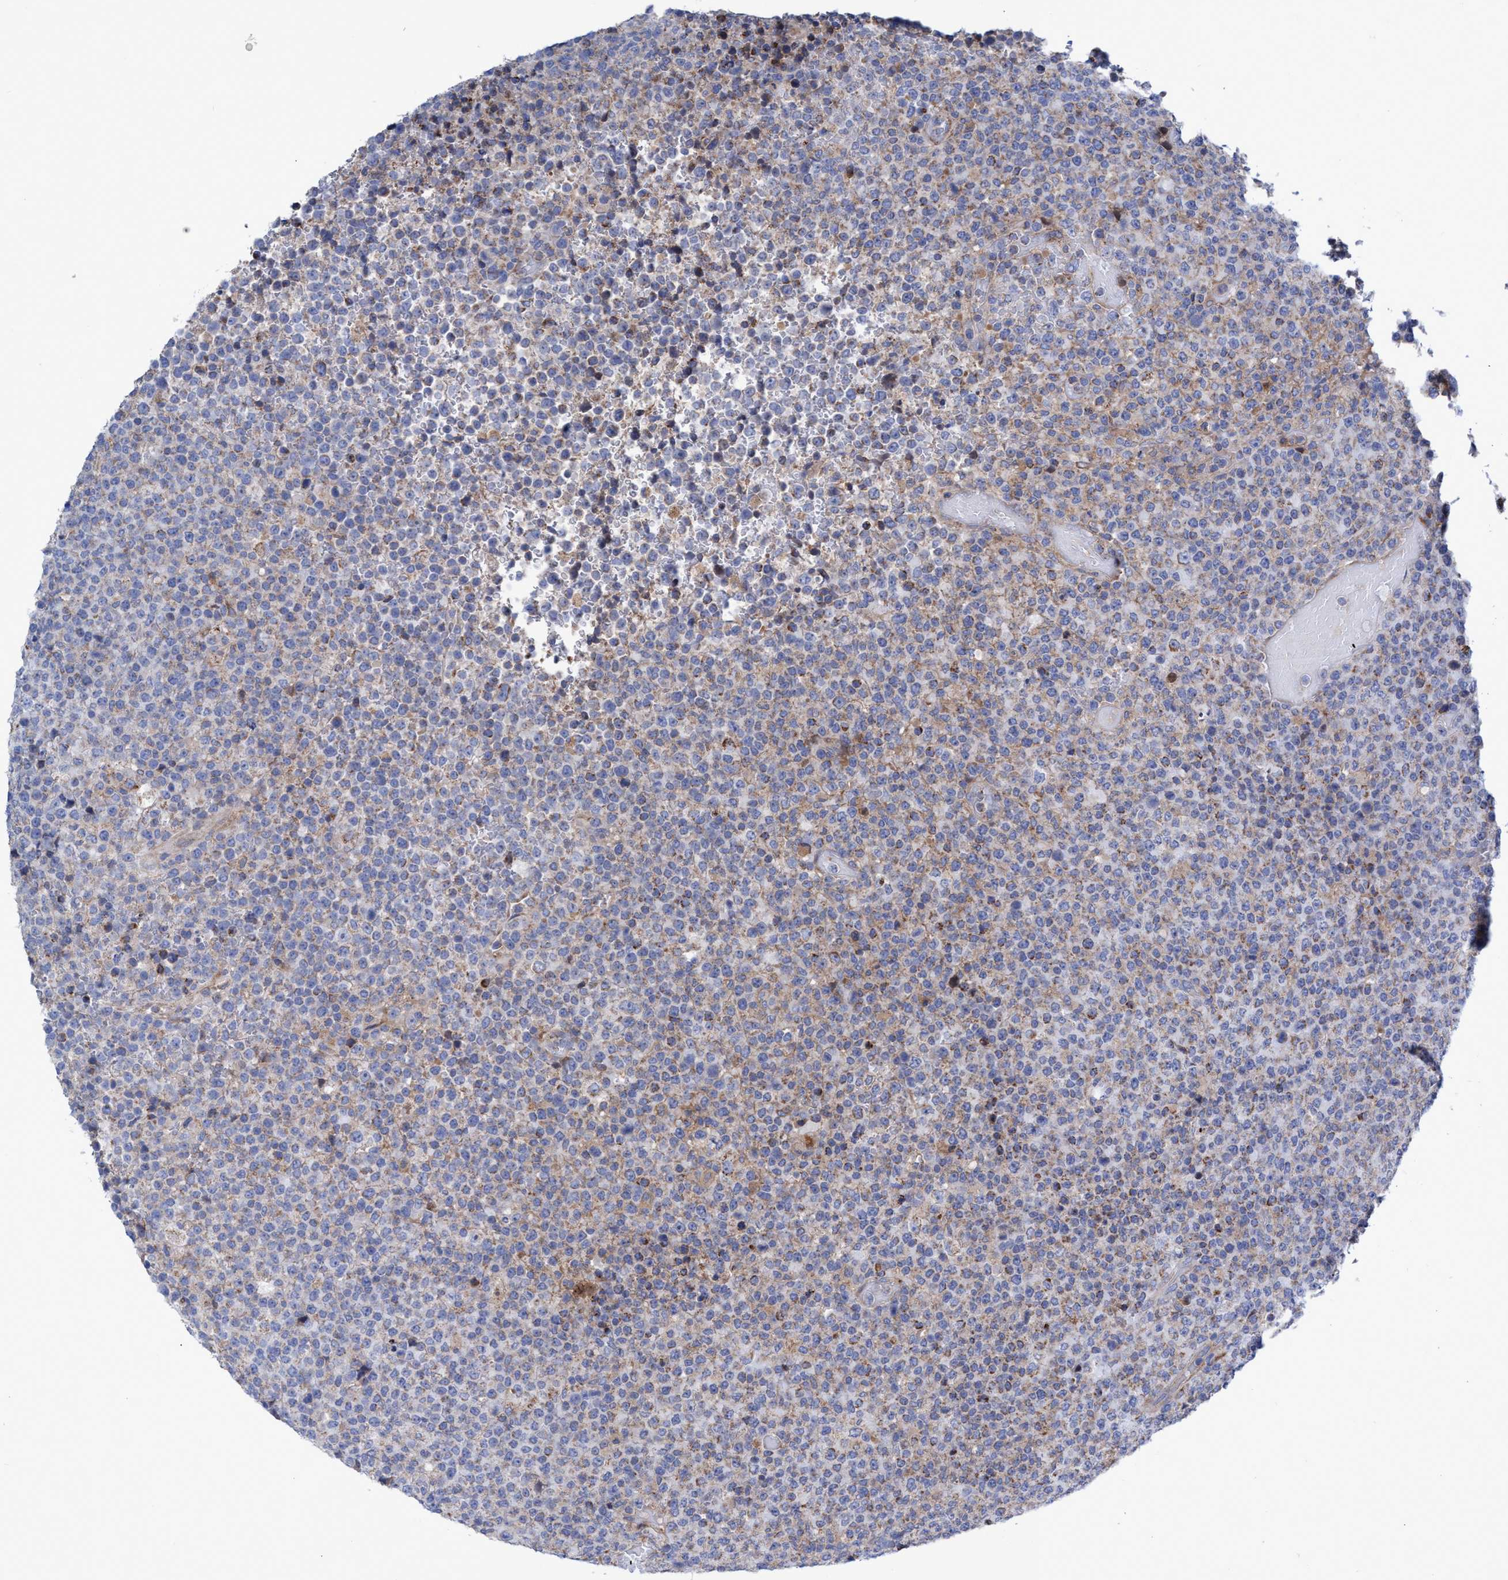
{"staining": {"intensity": "weak", "quantity": "25%-75%", "location": "cytoplasmic/membranous"}, "tissue": "lymphoma", "cell_type": "Tumor cells", "image_type": "cancer", "snomed": [{"axis": "morphology", "description": "Malignant lymphoma, non-Hodgkin's type, High grade"}, {"axis": "topography", "description": "Lymph node"}], "caption": "Immunohistochemical staining of human lymphoma reveals low levels of weak cytoplasmic/membranous staining in approximately 25%-75% of tumor cells.", "gene": "ZNF750", "patient": {"sex": "male", "age": 13}}